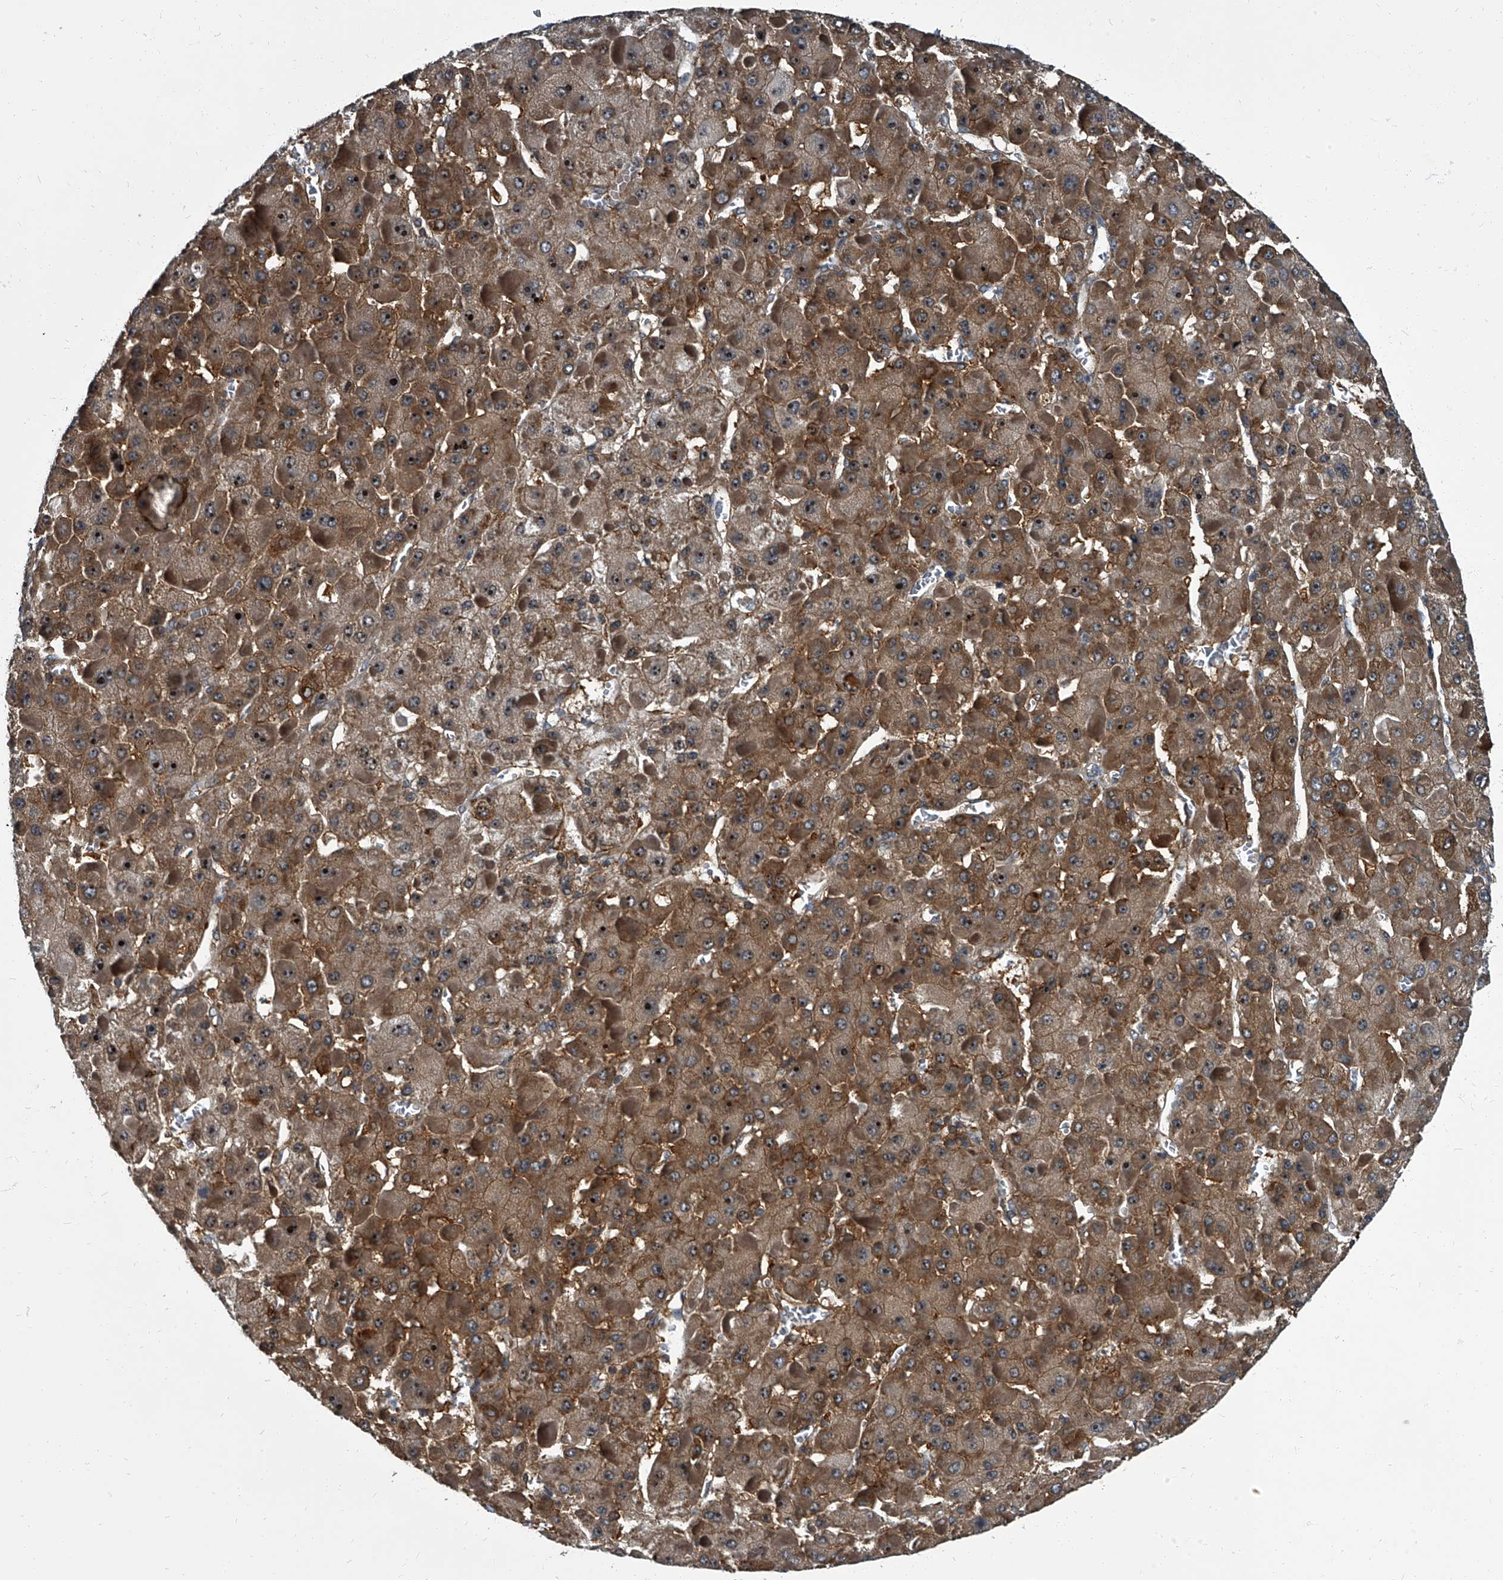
{"staining": {"intensity": "moderate", "quantity": ">75%", "location": "cytoplasmic/membranous,nuclear"}, "tissue": "liver cancer", "cell_type": "Tumor cells", "image_type": "cancer", "snomed": [{"axis": "morphology", "description": "Carcinoma, Hepatocellular, NOS"}, {"axis": "topography", "description": "Liver"}], "caption": "Protein staining by immunohistochemistry demonstrates moderate cytoplasmic/membranous and nuclear positivity in about >75% of tumor cells in liver cancer (hepatocellular carcinoma).", "gene": "CDV3", "patient": {"sex": "female", "age": 73}}